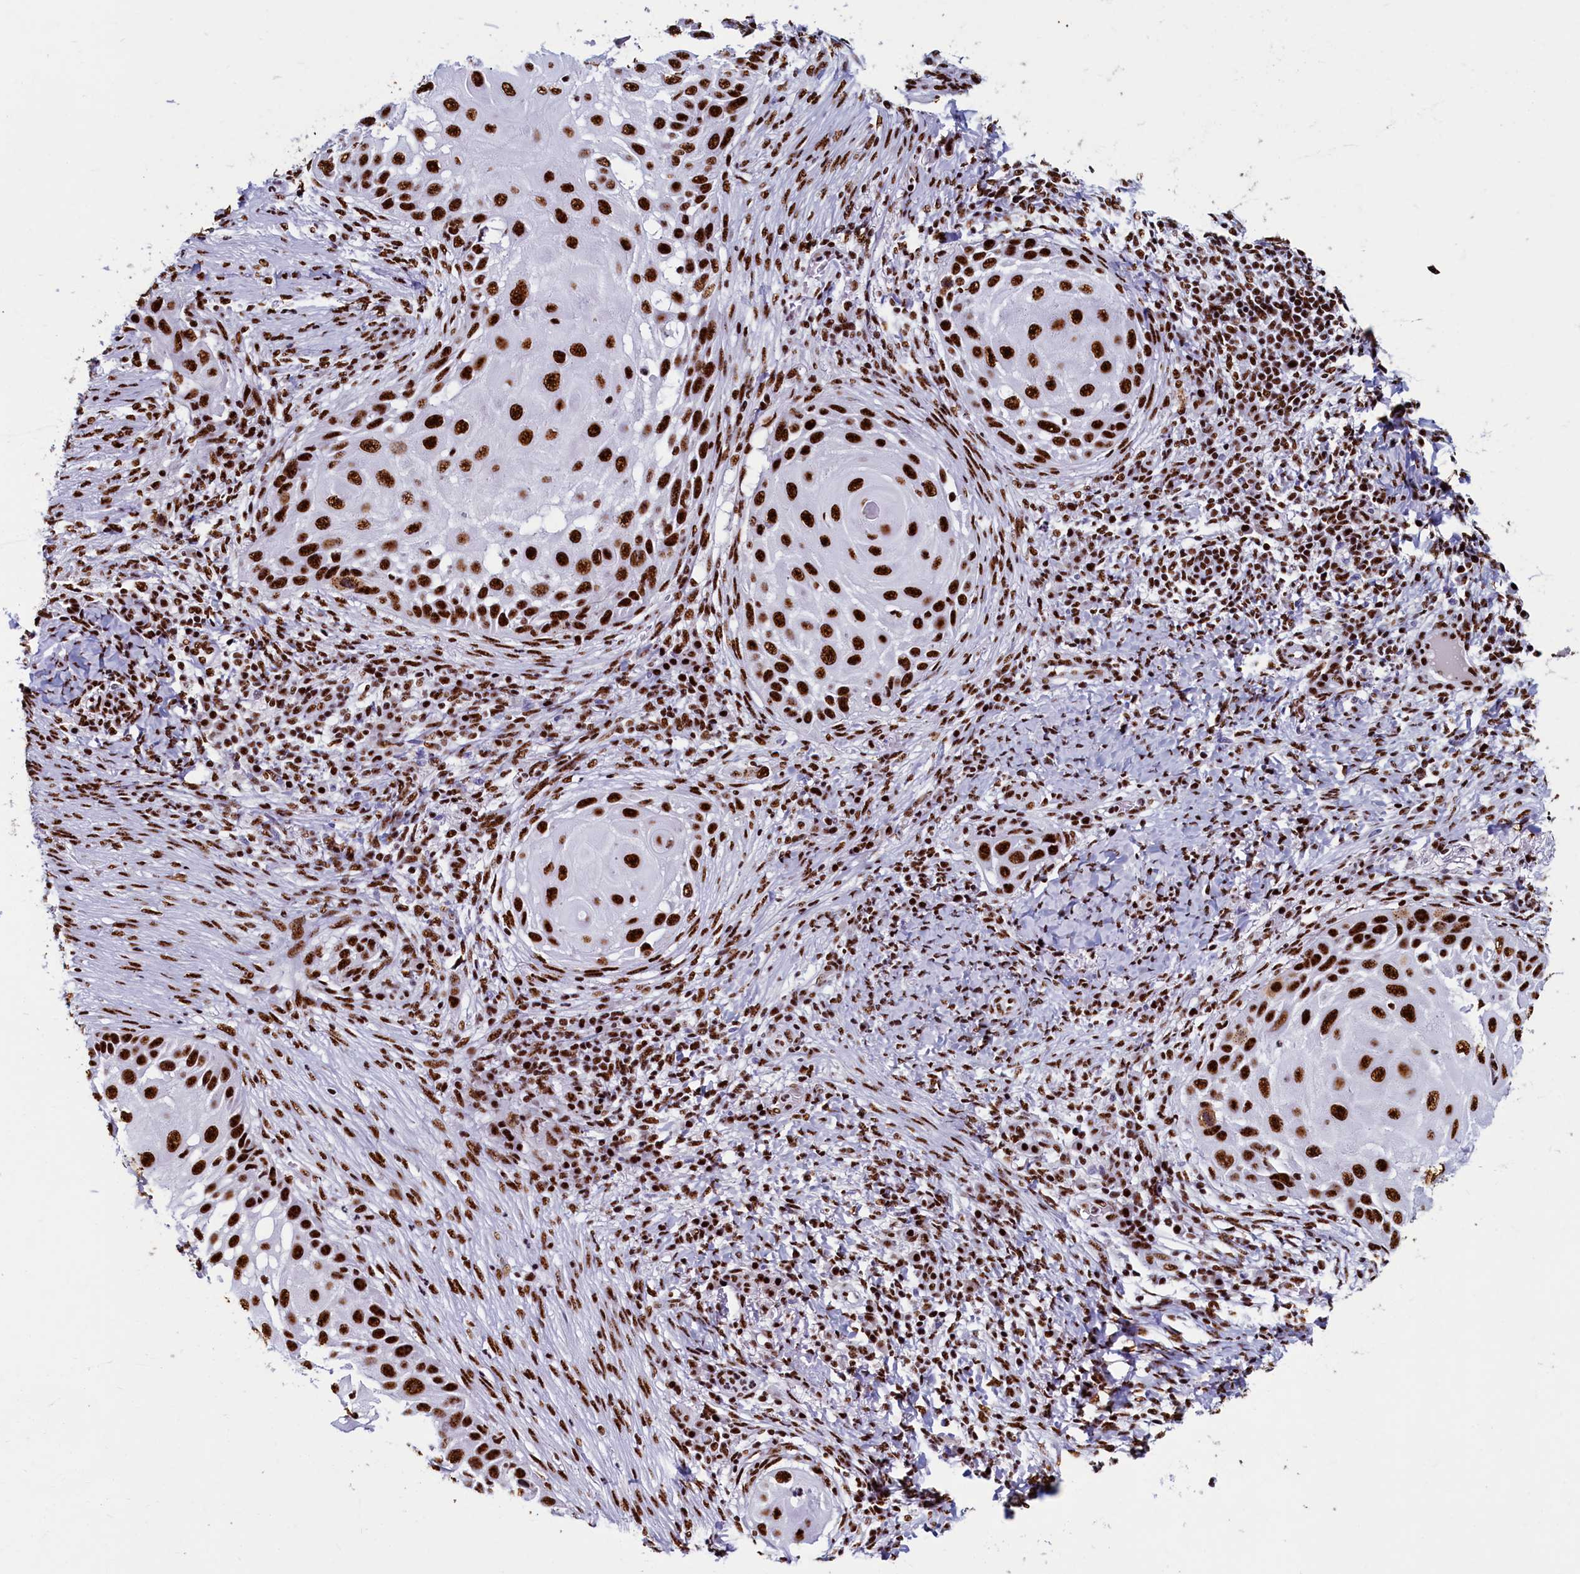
{"staining": {"intensity": "strong", "quantity": ">75%", "location": "nuclear"}, "tissue": "skin cancer", "cell_type": "Tumor cells", "image_type": "cancer", "snomed": [{"axis": "morphology", "description": "Squamous cell carcinoma, NOS"}, {"axis": "topography", "description": "Skin"}], "caption": "Immunohistochemical staining of squamous cell carcinoma (skin) exhibits strong nuclear protein staining in approximately >75% of tumor cells.", "gene": "SRRM2", "patient": {"sex": "female", "age": 44}}